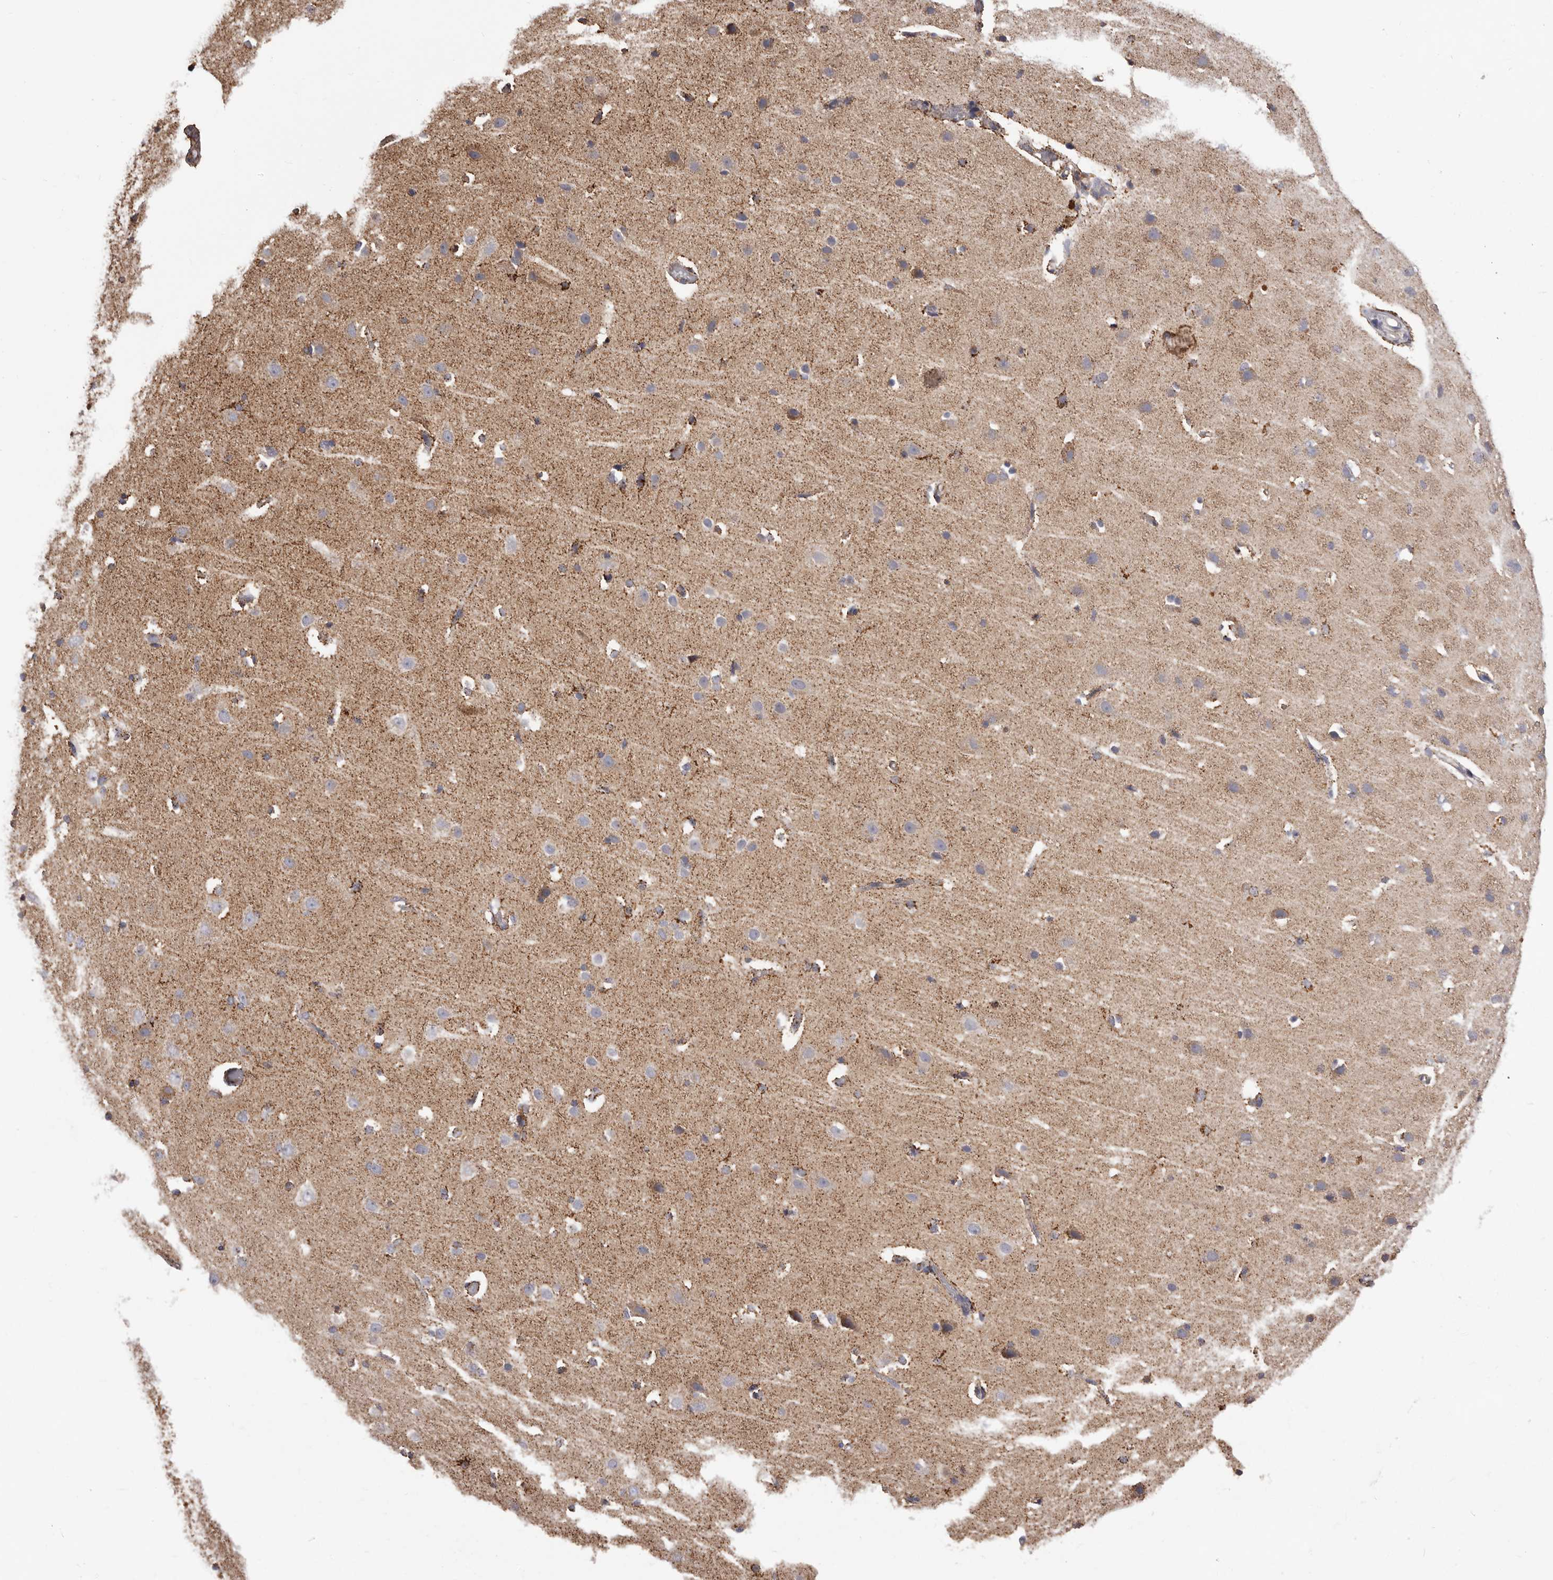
{"staining": {"intensity": "moderate", "quantity": ">75%", "location": "cytoplasmic/membranous"}, "tissue": "cerebral cortex", "cell_type": "Endothelial cells", "image_type": "normal", "snomed": [{"axis": "morphology", "description": "Normal tissue, NOS"}, {"axis": "topography", "description": "Cerebral cortex"}], "caption": "Protein expression analysis of normal cerebral cortex exhibits moderate cytoplasmic/membranous positivity in about >75% of endothelial cells. The staining was performed using DAB (3,3'-diaminobenzidine) to visualize the protein expression in brown, while the nuclei were stained in blue with hematoxylin (Magnification: 20x).", "gene": "CHRM2", "patient": {"sex": "male", "age": 34}}